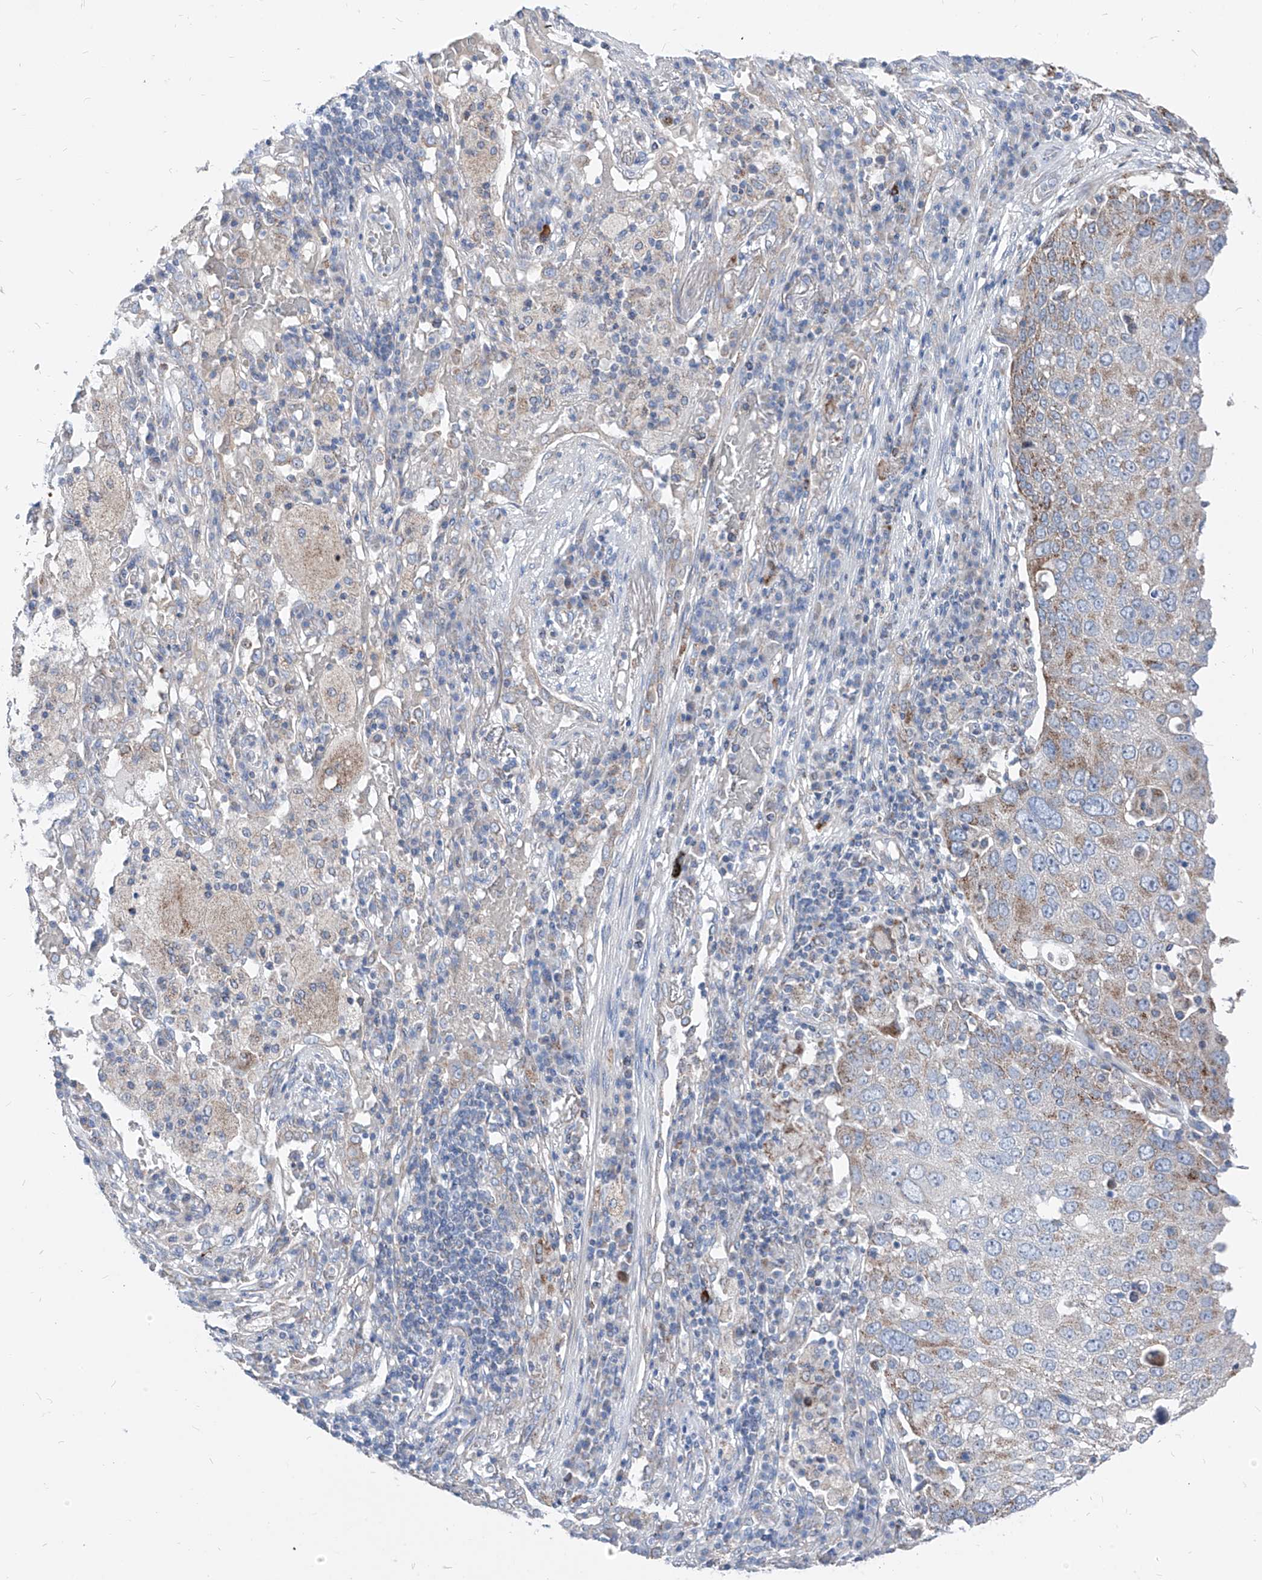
{"staining": {"intensity": "moderate", "quantity": "<25%", "location": "cytoplasmic/membranous"}, "tissue": "lung cancer", "cell_type": "Tumor cells", "image_type": "cancer", "snomed": [{"axis": "morphology", "description": "Squamous cell carcinoma, NOS"}, {"axis": "topography", "description": "Lung"}], "caption": "Immunohistochemical staining of lung cancer (squamous cell carcinoma) reveals moderate cytoplasmic/membranous protein expression in about <25% of tumor cells.", "gene": "AGPS", "patient": {"sex": "male", "age": 65}}